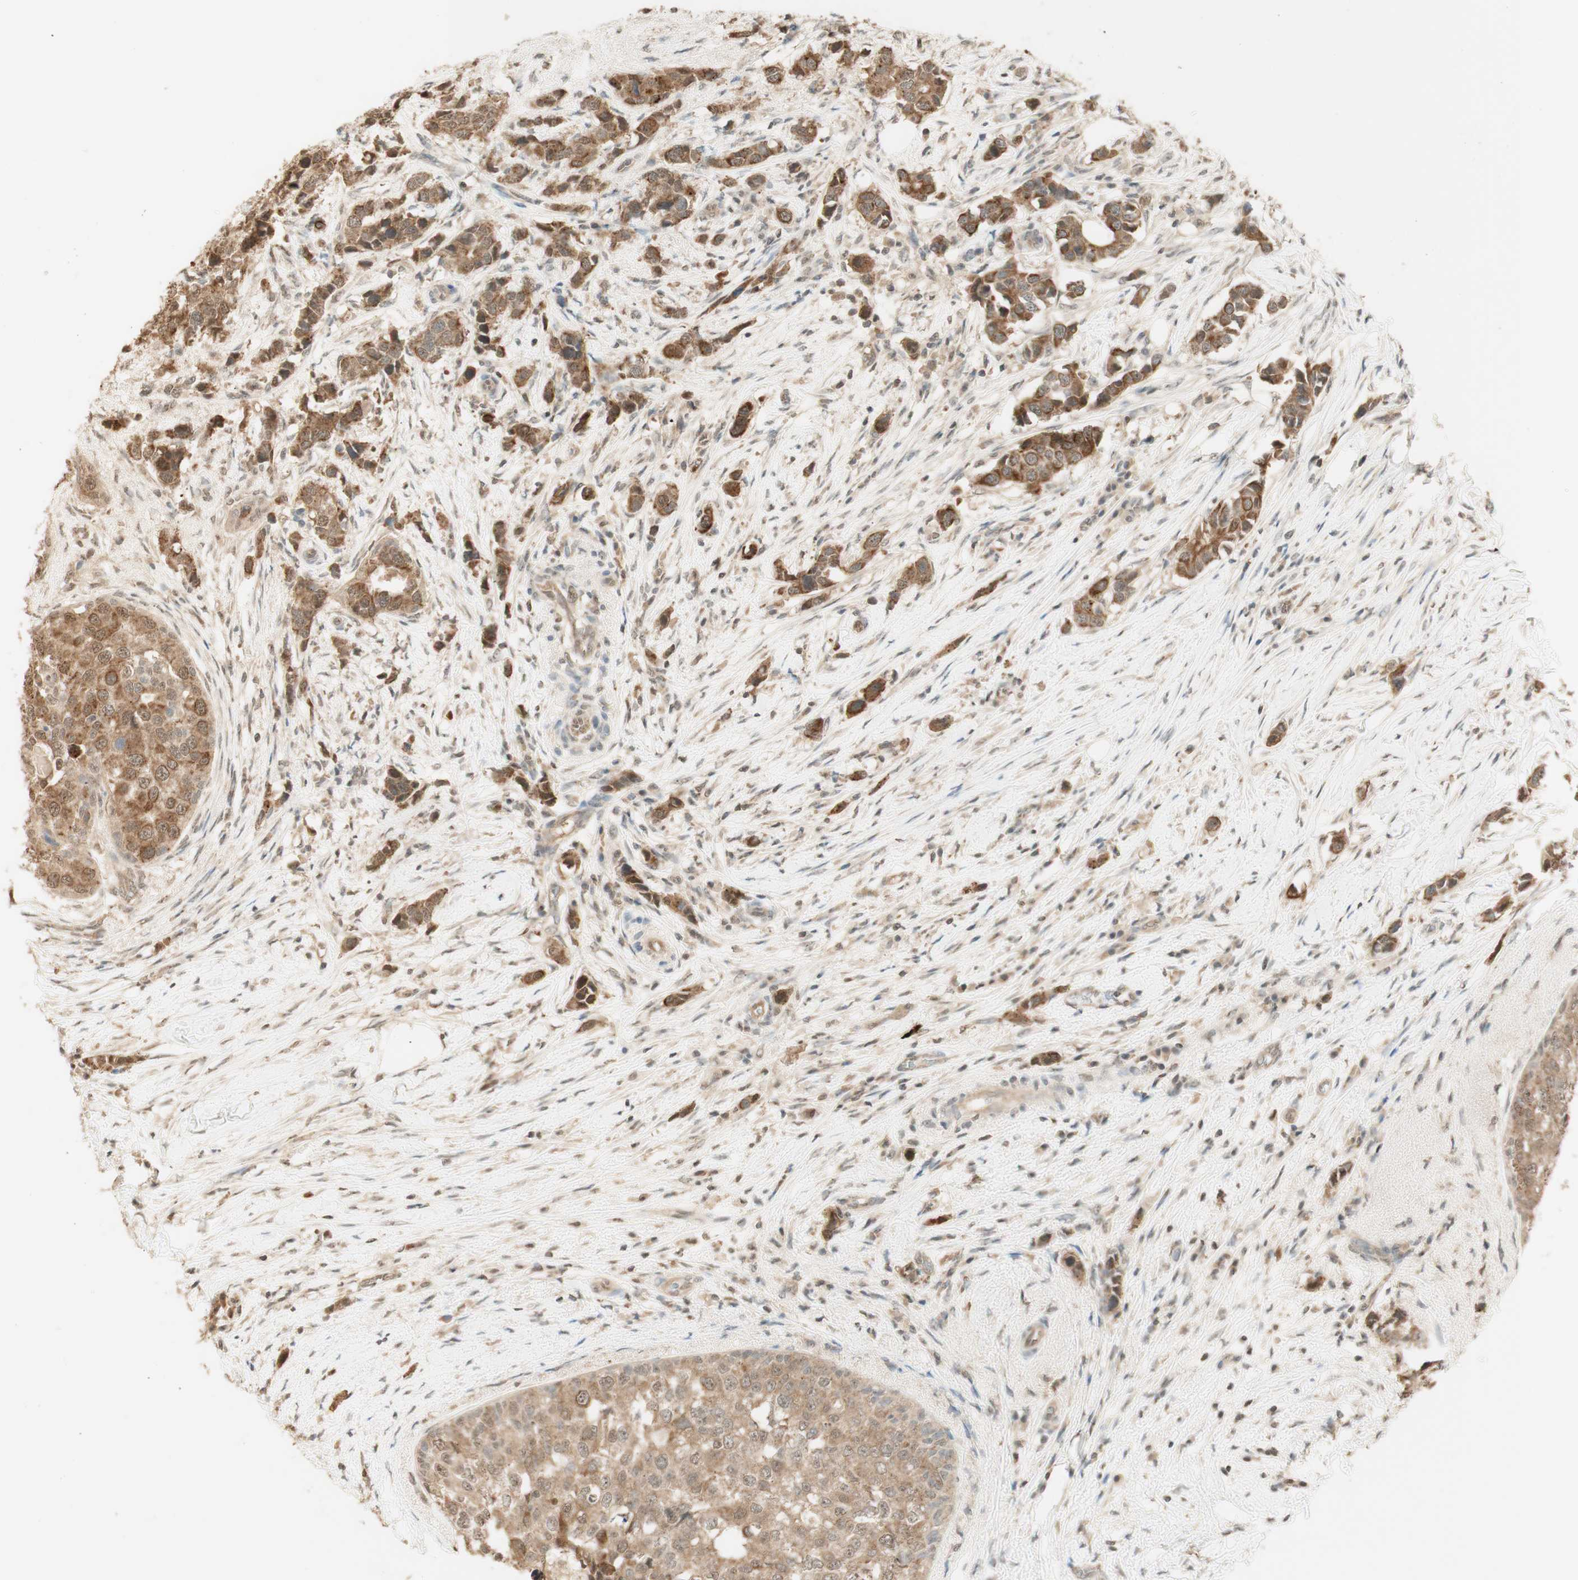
{"staining": {"intensity": "moderate", "quantity": ">75%", "location": "cytoplasmic/membranous"}, "tissue": "breast cancer", "cell_type": "Tumor cells", "image_type": "cancer", "snomed": [{"axis": "morphology", "description": "Normal tissue, NOS"}, {"axis": "morphology", "description": "Duct carcinoma"}, {"axis": "topography", "description": "Breast"}], "caption": "Protein staining shows moderate cytoplasmic/membranous staining in approximately >75% of tumor cells in breast infiltrating ductal carcinoma. The protein is shown in brown color, while the nuclei are stained blue.", "gene": "SPINT2", "patient": {"sex": "female", "age": 50}}